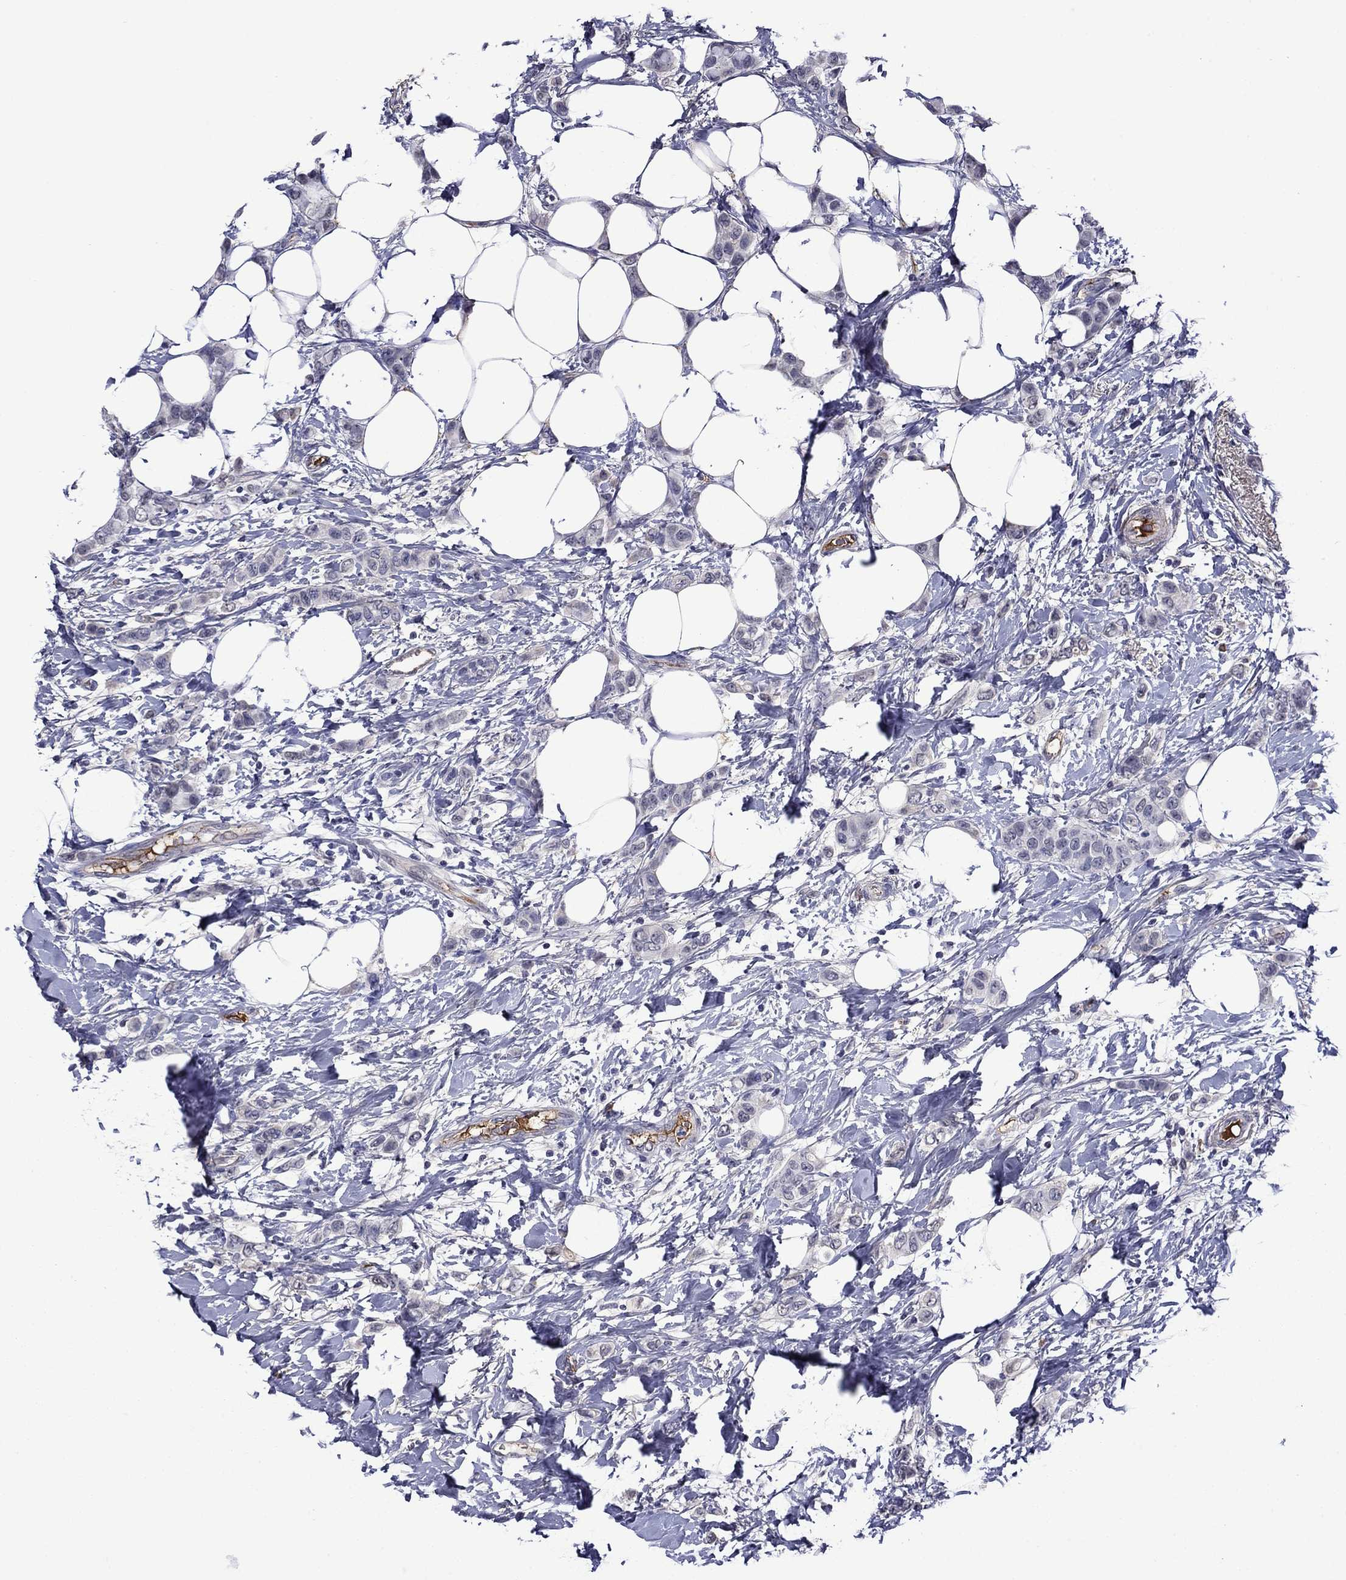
{"staining": {"intensity": "negative", "quantity": "none", "location": "none"}, "tissue": "breast cancer", "cell_type": "Tumor cells", "image_type": "cancer", "snomed": [{"axis": "morphology", "description": "Lobular carcinoma"}, {"axis": "topography", "description": "Breast"}], "caption": "Immunohistochemistry (IHC) of breast lobular carcinoma exhibits no expression in tumor cells.", "gene": "APOA2", "patient": {"sex": "female", "age": 66}}